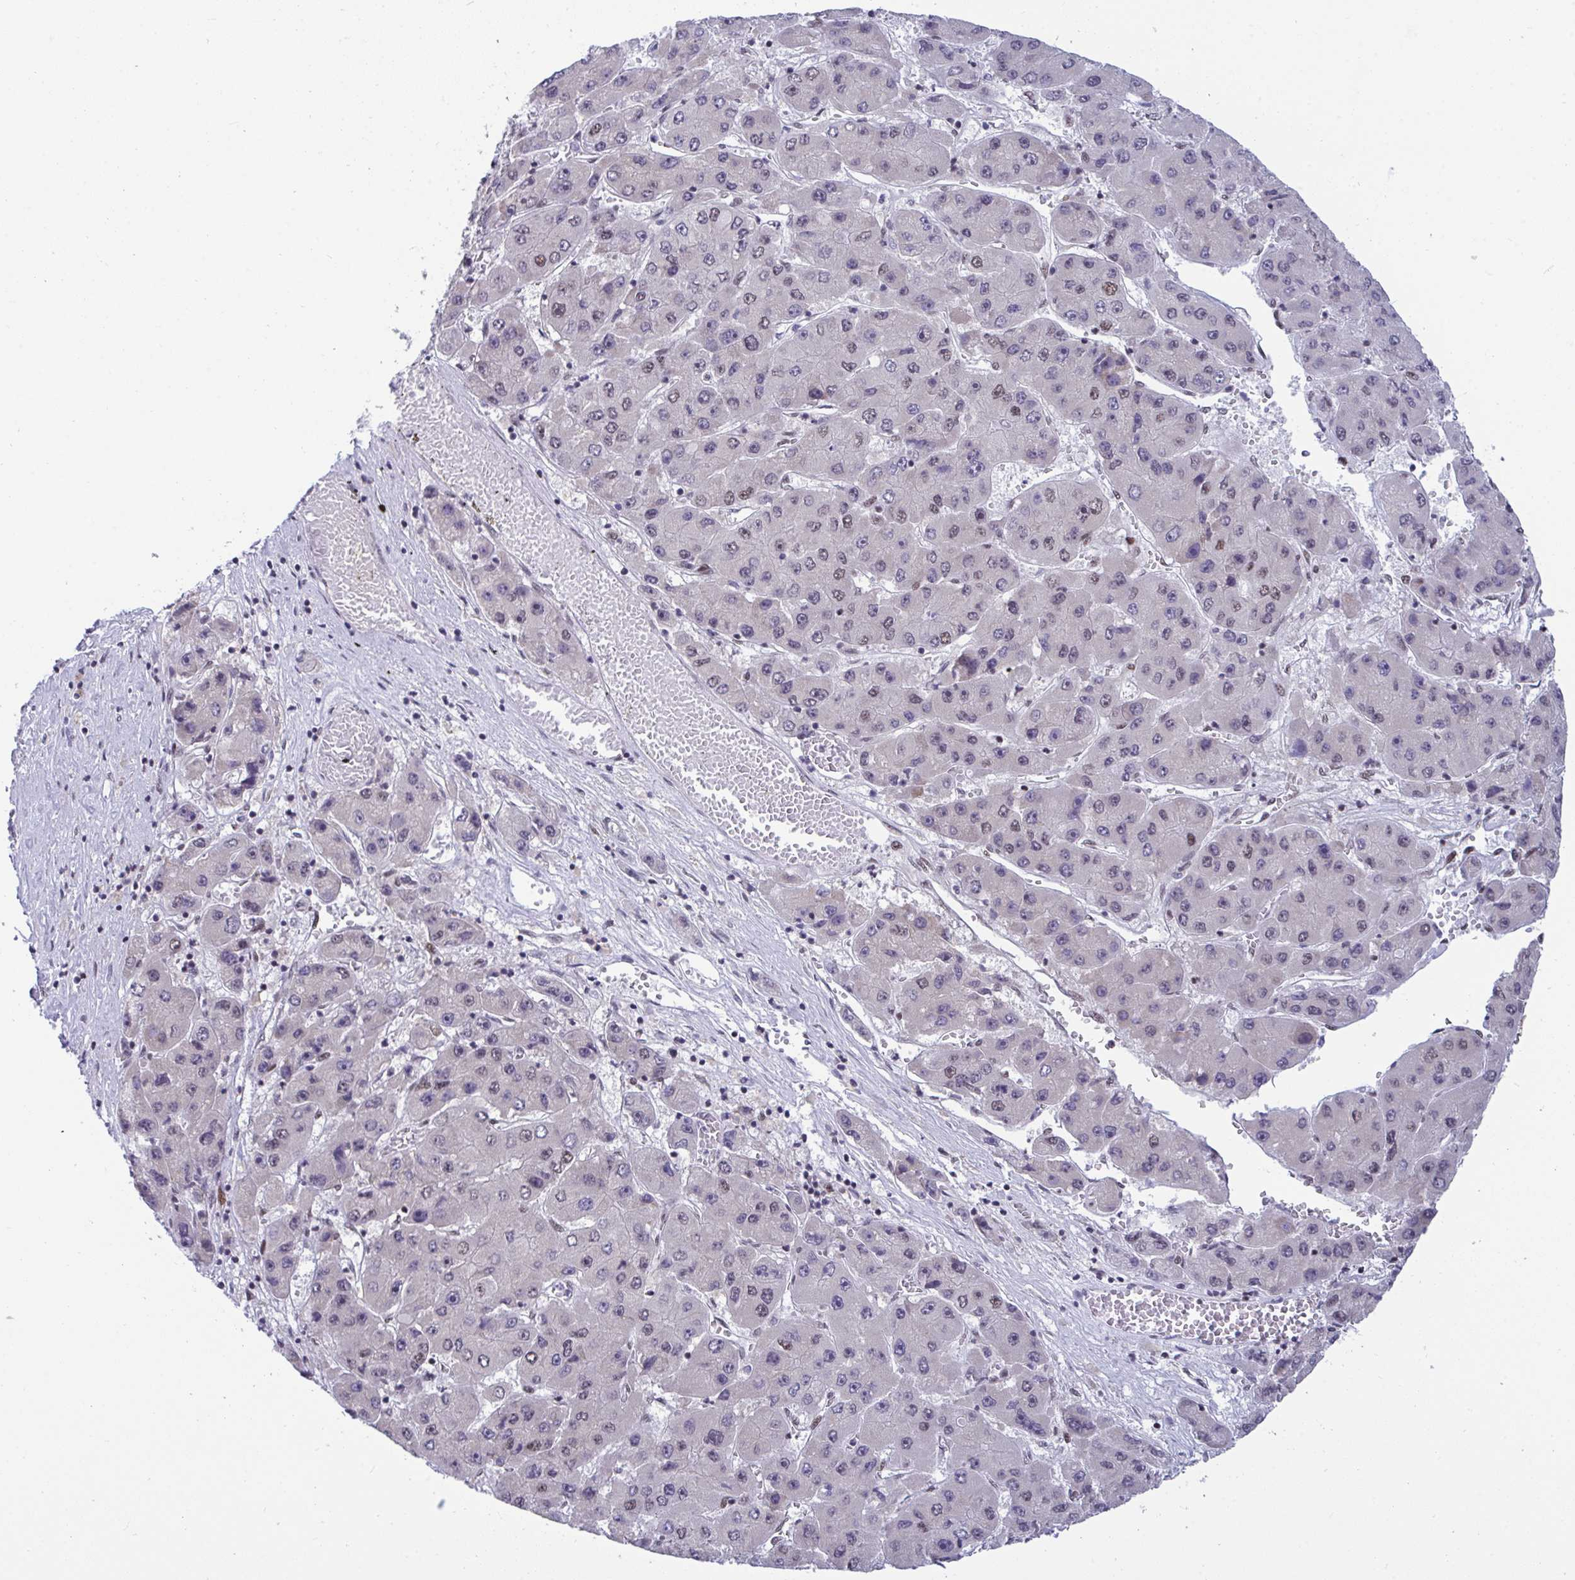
{"staining": {"intensity": "negative", "quantity": "none", "location": "none"}, "tissue": "liver cancer", "cell_type": "Tumor cells", "image_type": "cancer", "snomed": [{"axis": "morphology", "description": "Carcinoma, Hepatocellular, NOS"}, {"axis": "topography", "description": "Liver"}], "caption": "Photomicrograph shows no protein expression in tumor cells of liver cancer (hepatocellular carcinoma) tissue.", "gene": "WBP11", "patient": {"sex": "female", "age": 61}}